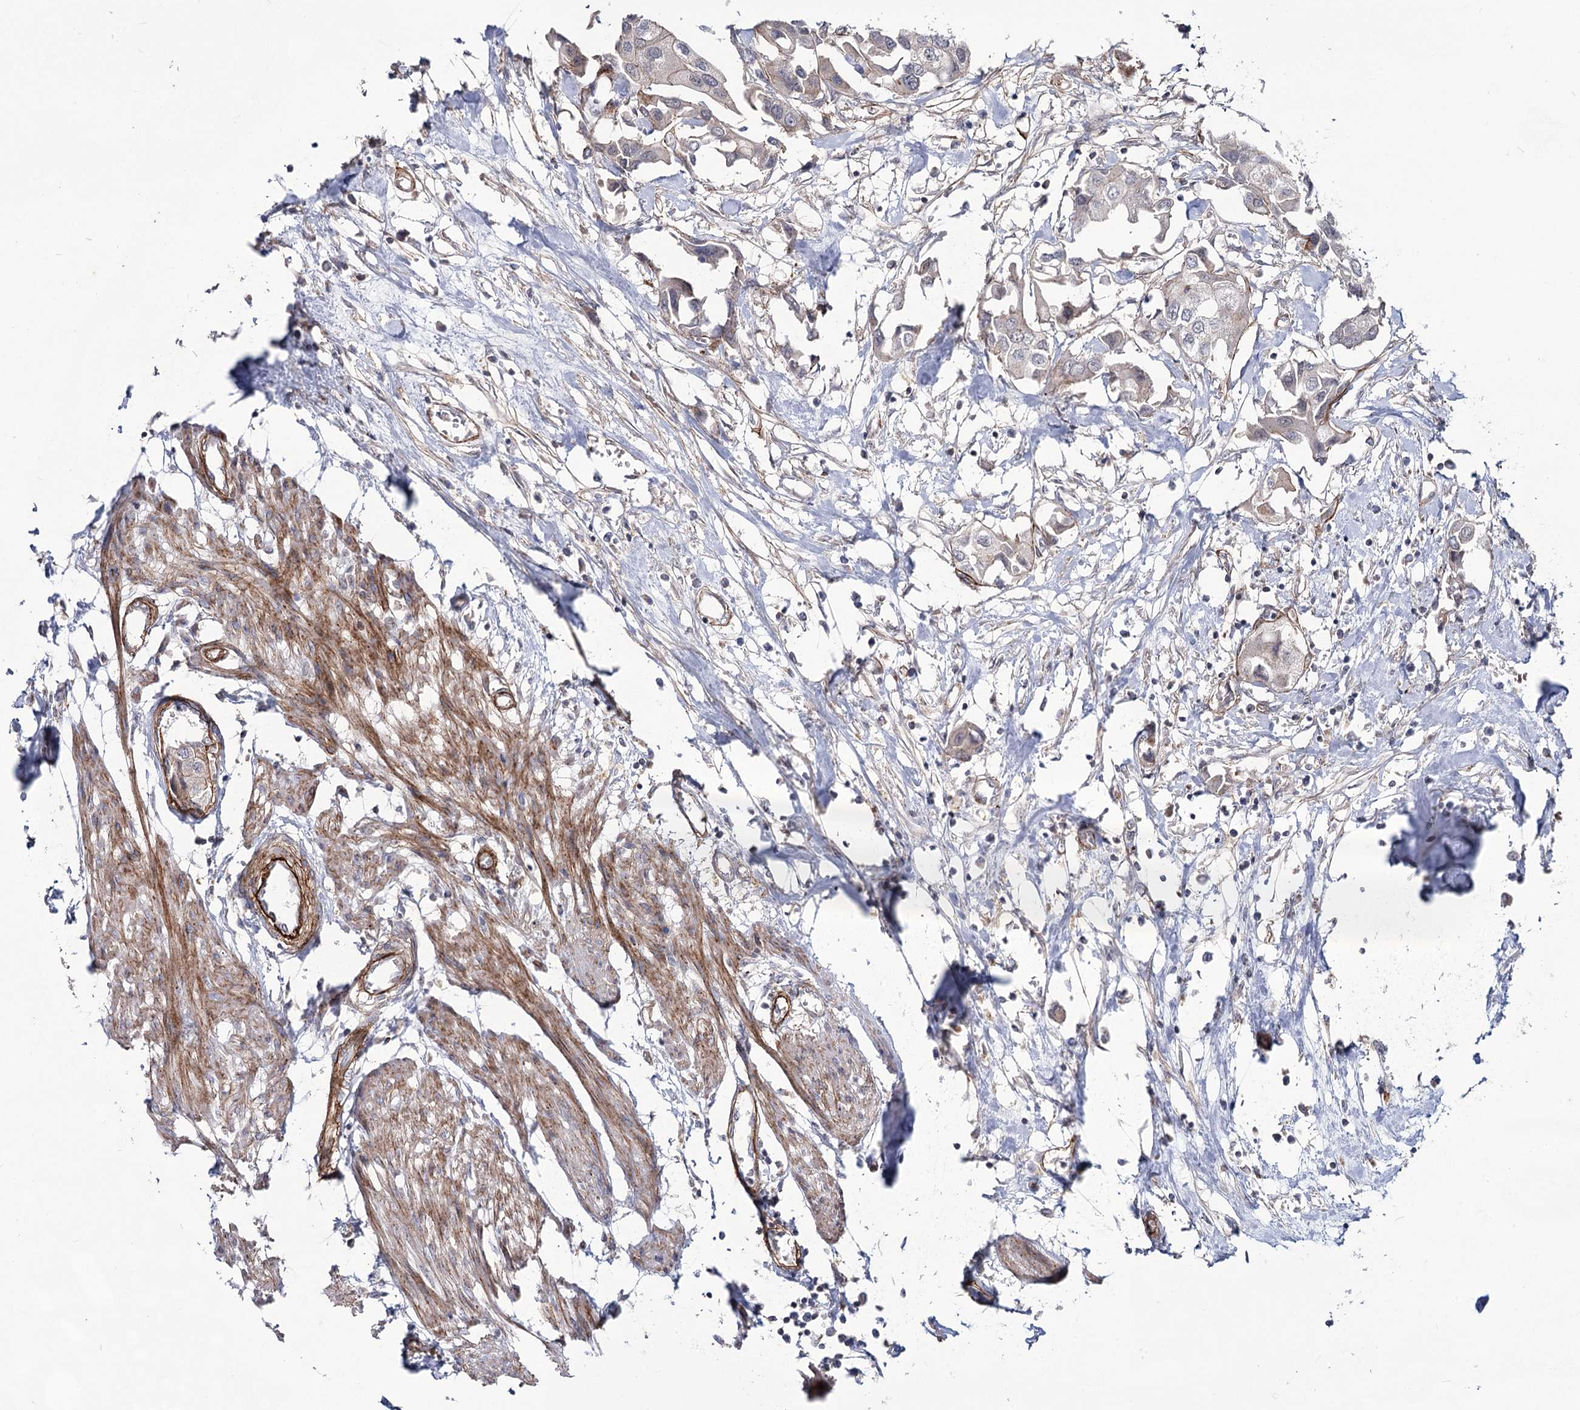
{"staining": {"intensity": "weak", "quantity": "25%-75%", "location": "cytoplasmic/membranous"}, "tissue": "urothelial cancer", "cell_type": "Tumor cells", "image_type": "cancer", "snomed": [{"axis": "morphology", "description": "Urothelial carcinoma, High grade"}, {"axis": "topography", "description": "Urinary bladder"}], "caption": "IHC micrograph of human high-grade urothelial carcinoma stained for a protein (brown), which reveals low levels of weak cytoplasmic/membranous expression in approximately 25%-75% of tumor cells.", "gene": "ATL2", "patient": {"sex": "male", "age": 64}}